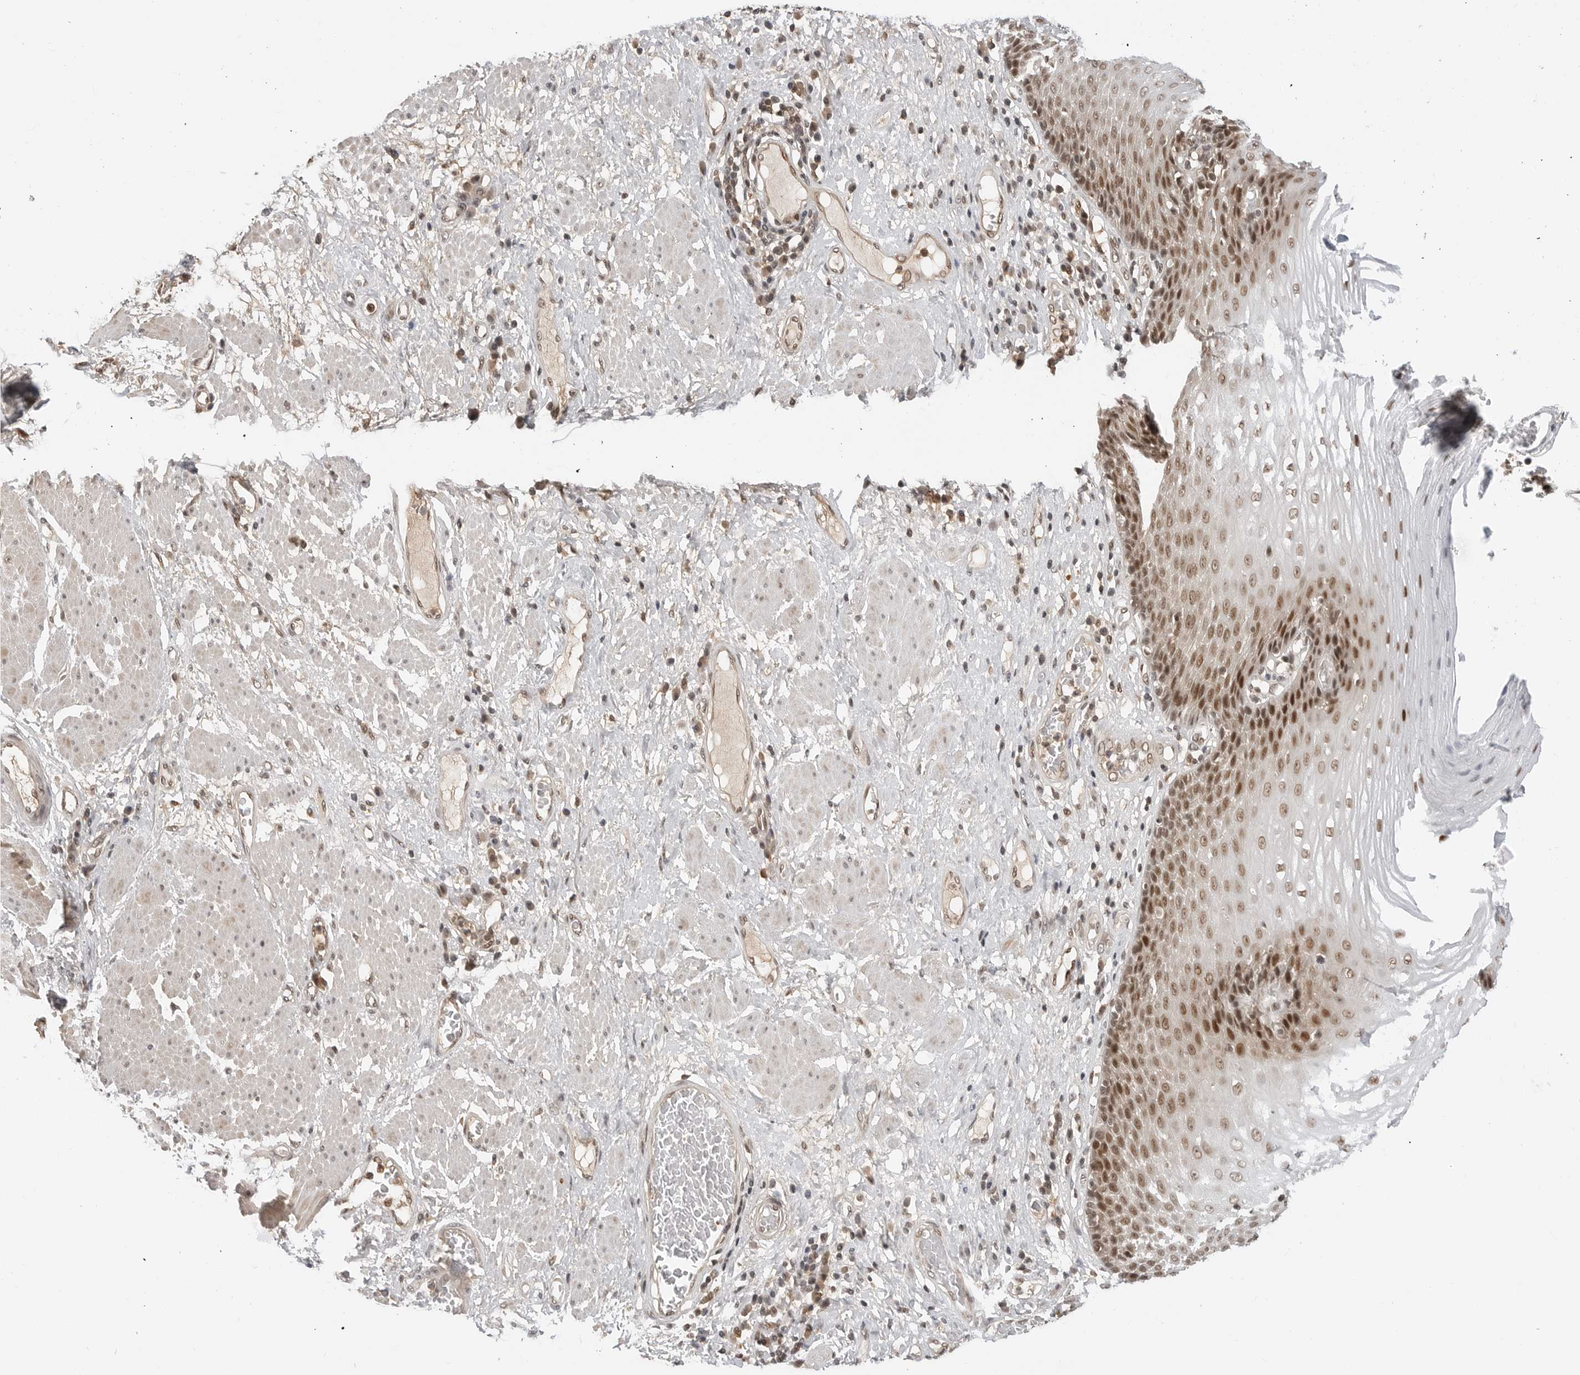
{"staining": {"intensity": "strong", "quantity": "25%-75%", "location": "nuclear"}, "tissue": "esophagus", "cell_type": "Squamous epithelial cells", "image_type": "normal", "snomed": [{"axis": "morphology", "description": "Normal tissue, NOS"}, {"axis": "morphology", "description": "Adenocarcinoma, NOS"}, {"axis": "topography", "description": "Esophagus"}], "caption": "Squamous epithelial cells show strong nuclear staining in approximately 25%-75% of cells in benign esophagus.", "gene": "C8orf33", "patient": {"sex": "male", "age": 62}}